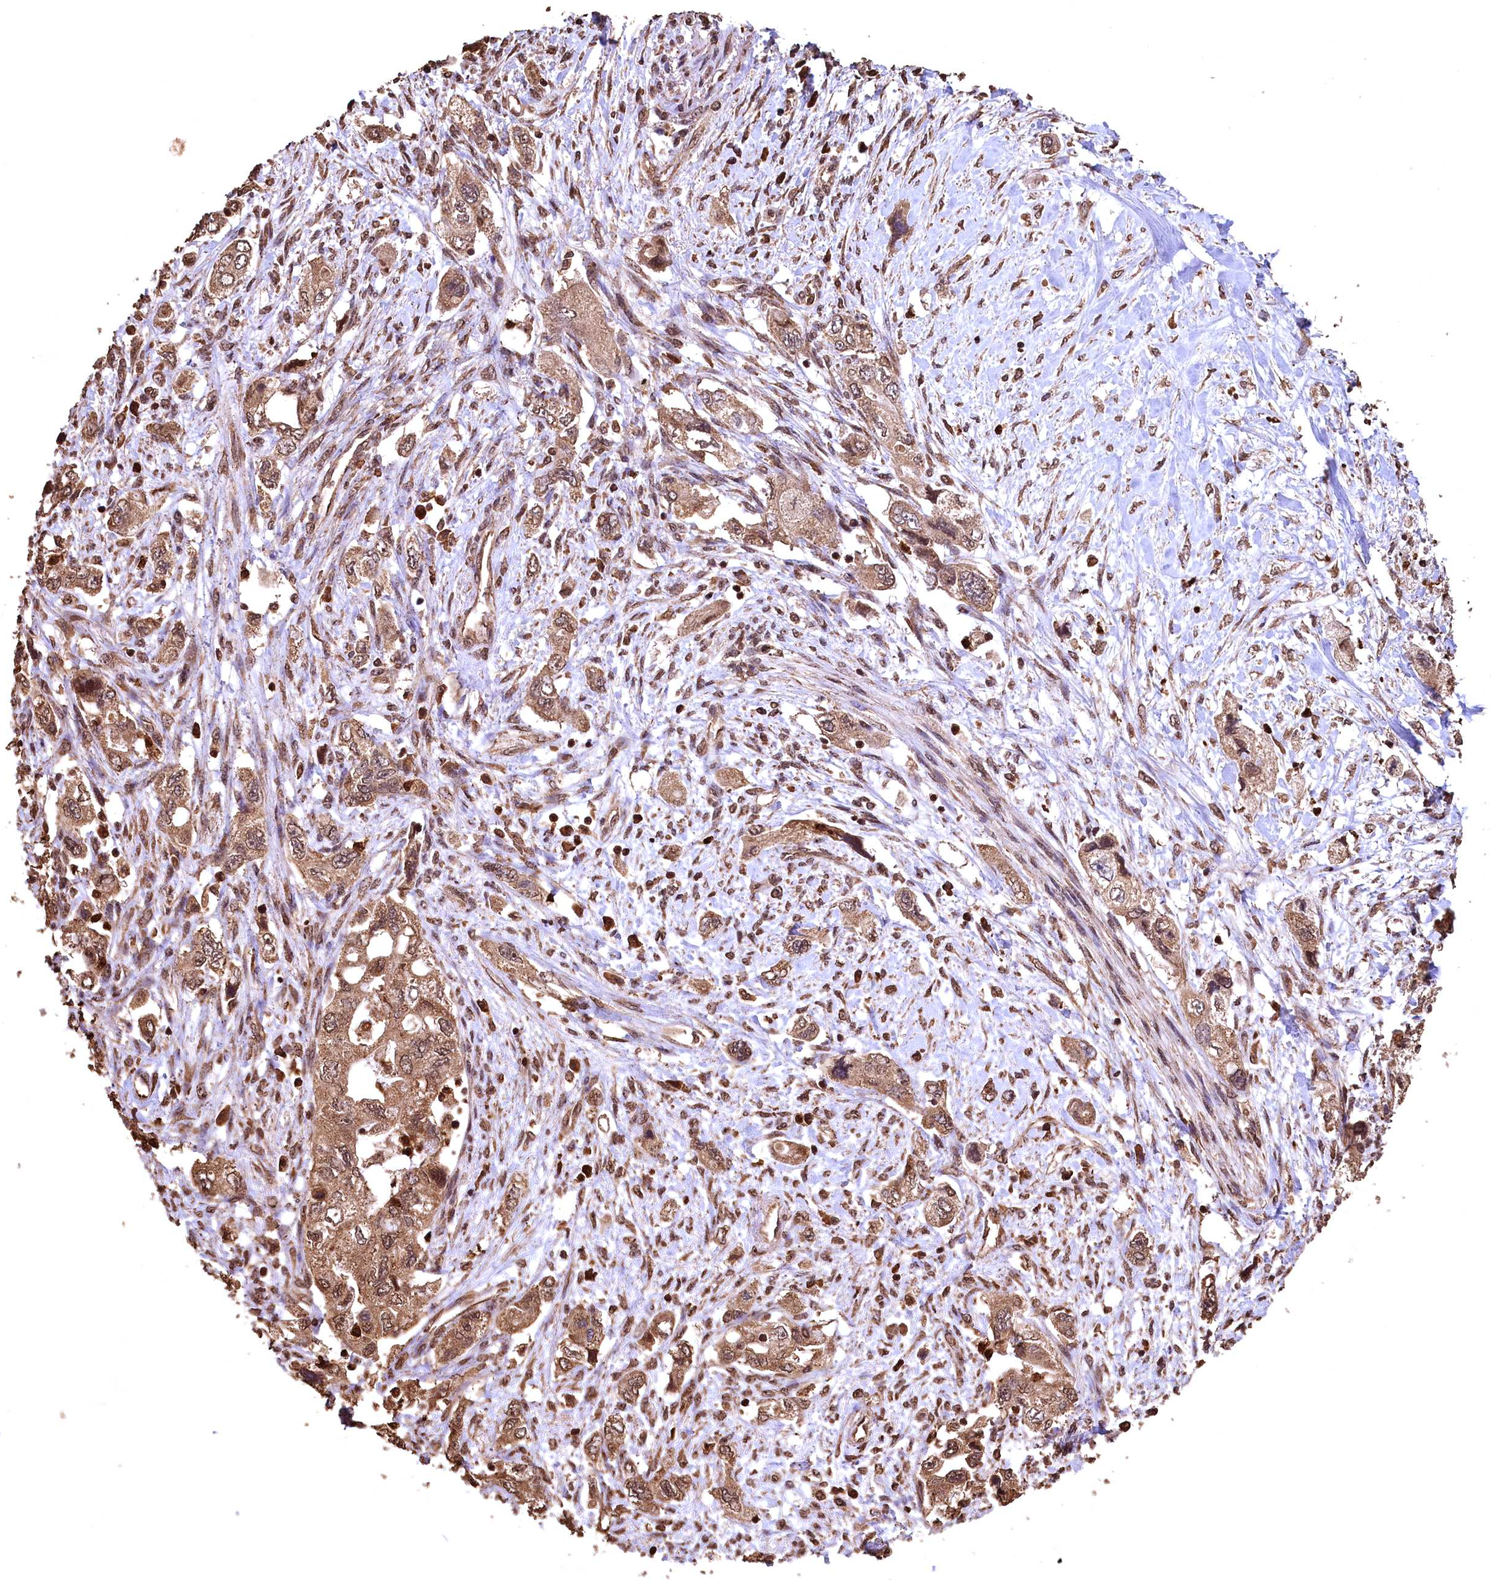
{"staining": {"intensity": "moderate", "quantity": ">75%", "location": "cytoplasmic/membranous,nuclear"}, "tissue": "pancreatic cancer", "cell_type": "Tumor cells", "image_type": "cancer", "snomed": [{"axis": "morphology", "description": "Adenocarcinoma, NOS"}, {"axis": "topography", "description": "Pancreas"}], "caption": "IHC staining of pancreatic cancer, which reveals medium levels of moderate cytoplasmic/membranous and nuclear staining in approximately >75% of tumor cells indicating moderate cytoplasmic/membranous and nuclear protein expression. The staining was performed using DAB (3,3'-diaminobenzidine) (brown) for protein detection and nuclei were counterstained in hematoxylin (blue).", "gene": "CEP57L1", "patient": {"sex": "female", "age": 73}}